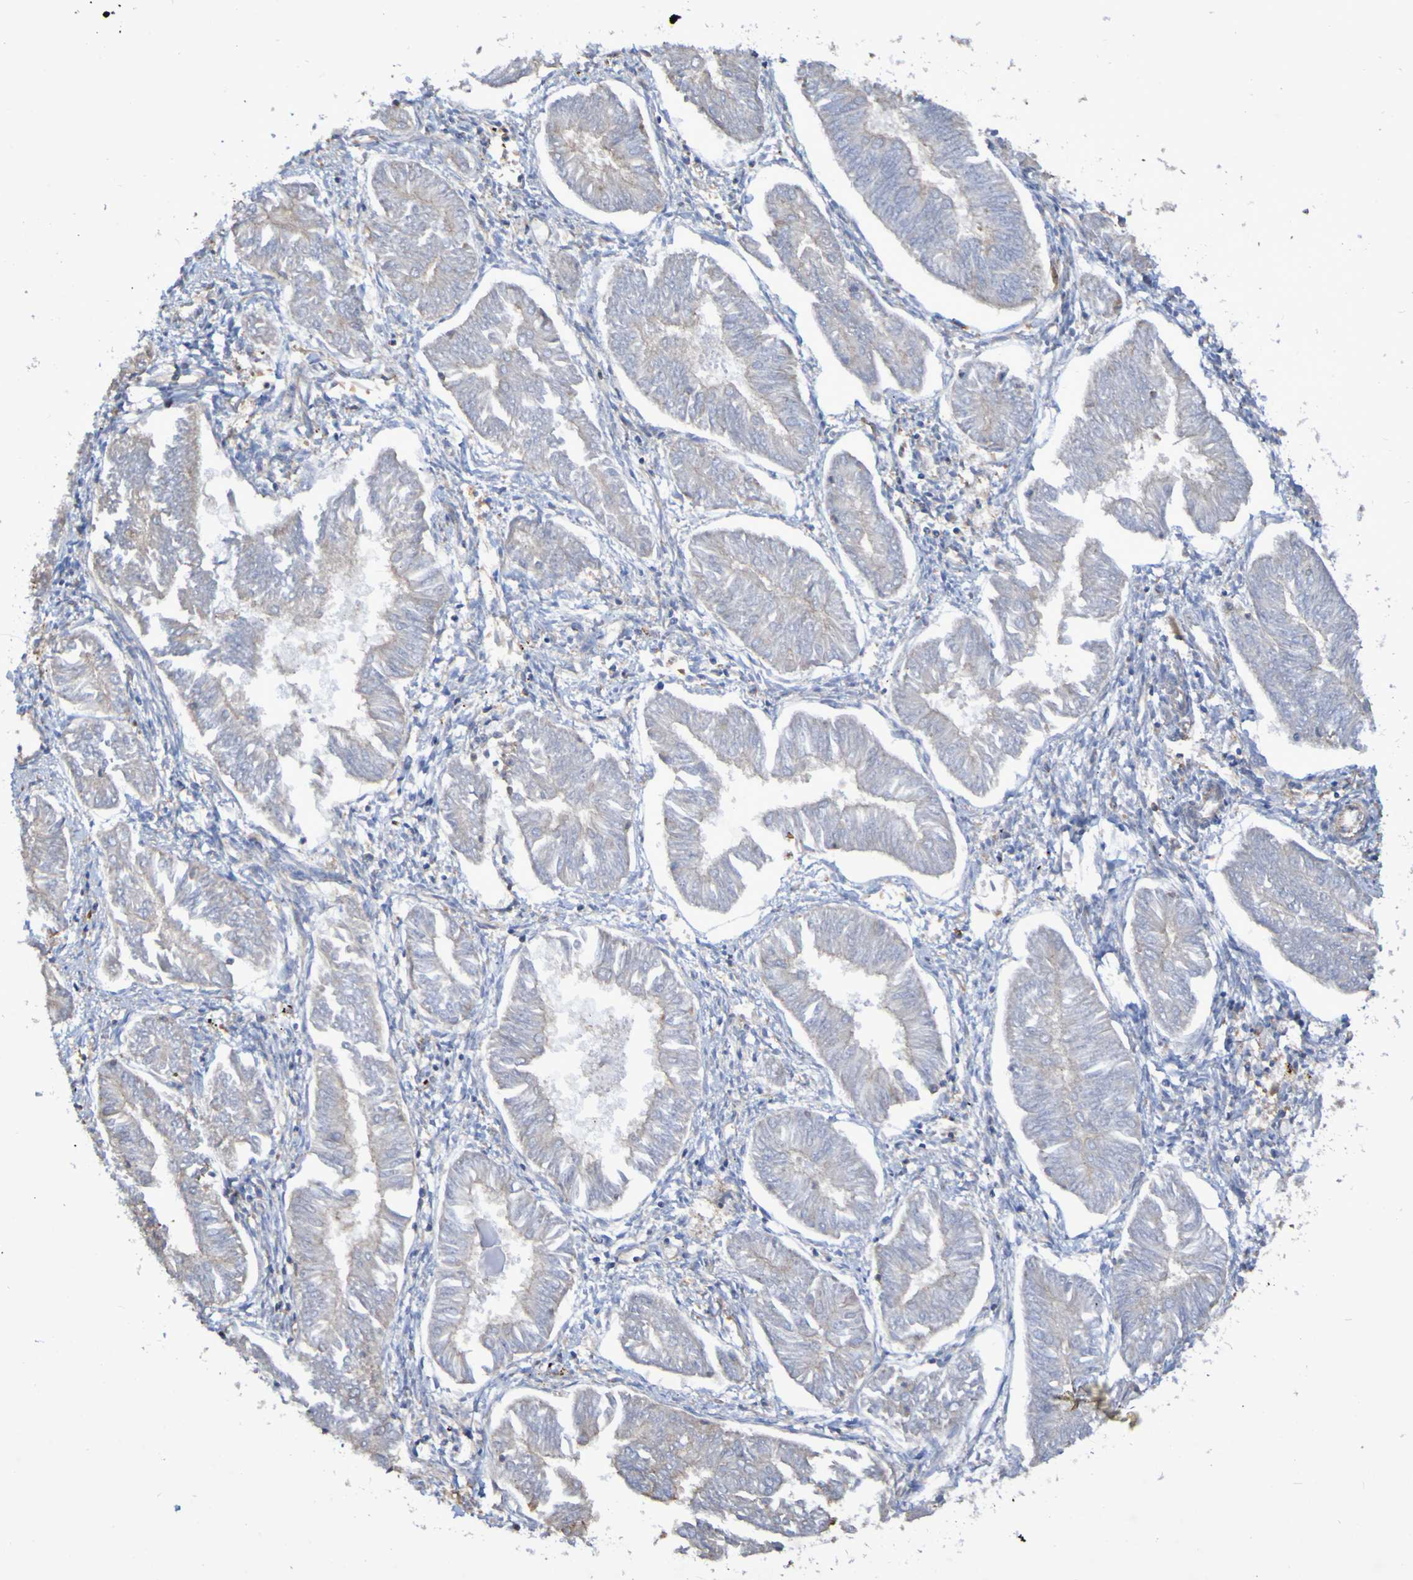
{"staining": {"intensity": "weak", "quantity": "<25%", "location": "cytoplasmic/membranous"}, "tissue": "endometrial cancer", "cell_type": "Tumor cells", "image_type": "cancer", "snomed": [{"axis": "morphology", "description": "Adenocarcinoma, NOS"}, {"axis": "topography", "description": "Endometrium"}], "caption": "Endometrial adenocarcinoma stained for a protein using IHC reveals no positivity tumor cells.", "gene": "SYNJ1", "patient": {"sex": "female", "age": 53}}